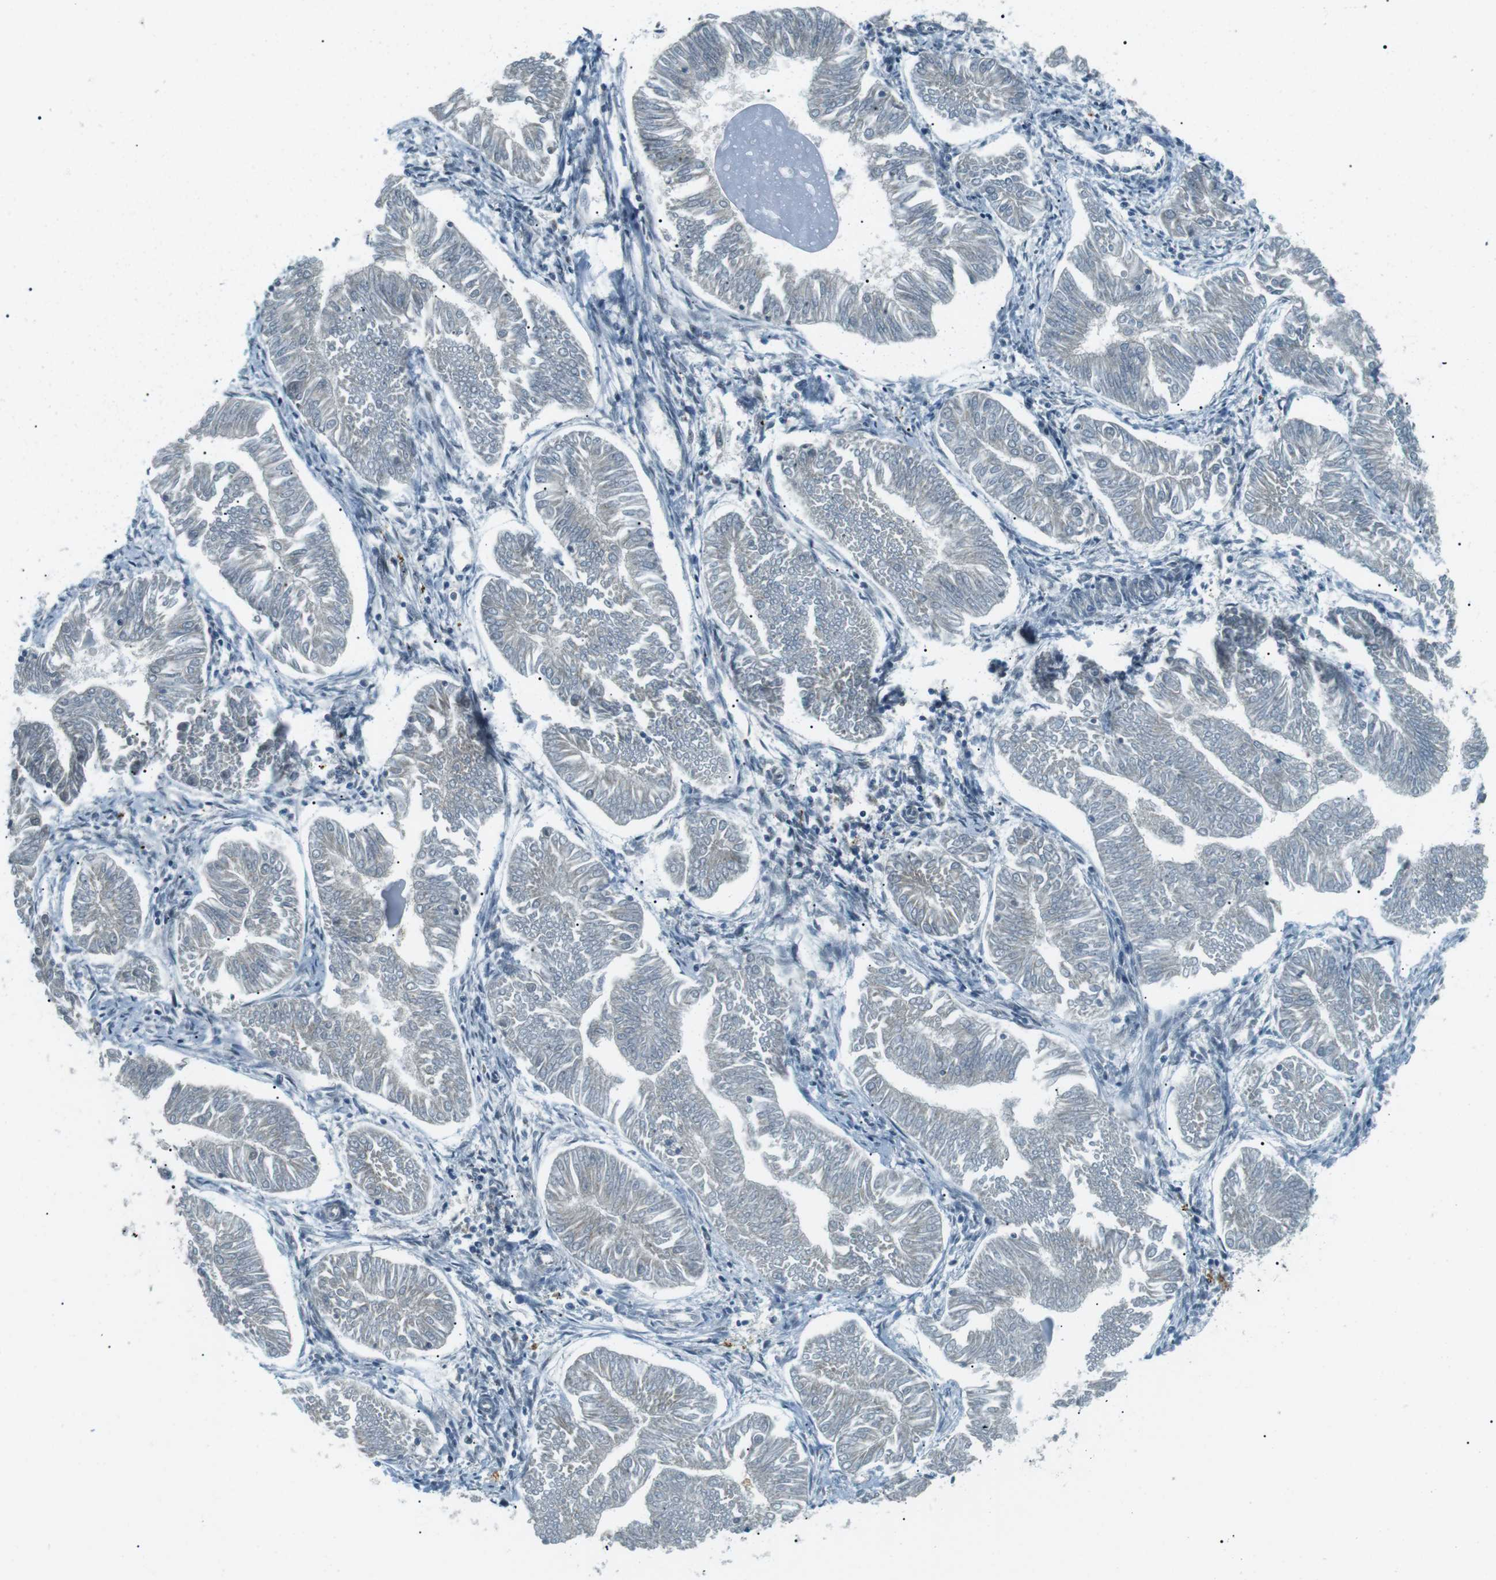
{"staining": {"intensity": "negative", "quantity": "none", "location": "none"}, "tissue": "endometrial cancer", "cell_type": "Tumor cells", "image_type": "cancer", "snomed": [{"axis": "morphology", "description": "Adenocarcinoma, NOS"}, {"axis": "topography", "description": "Endometrium"}], "caption": "A high-resolution photomicrograph shows immunohistochemistry (IHC) staining of endometrial adenocarcinoma, which shows no significant positivity in tumor cells.", "gene": "PJA1", "patient": {"sex": "female", "age": 53}}